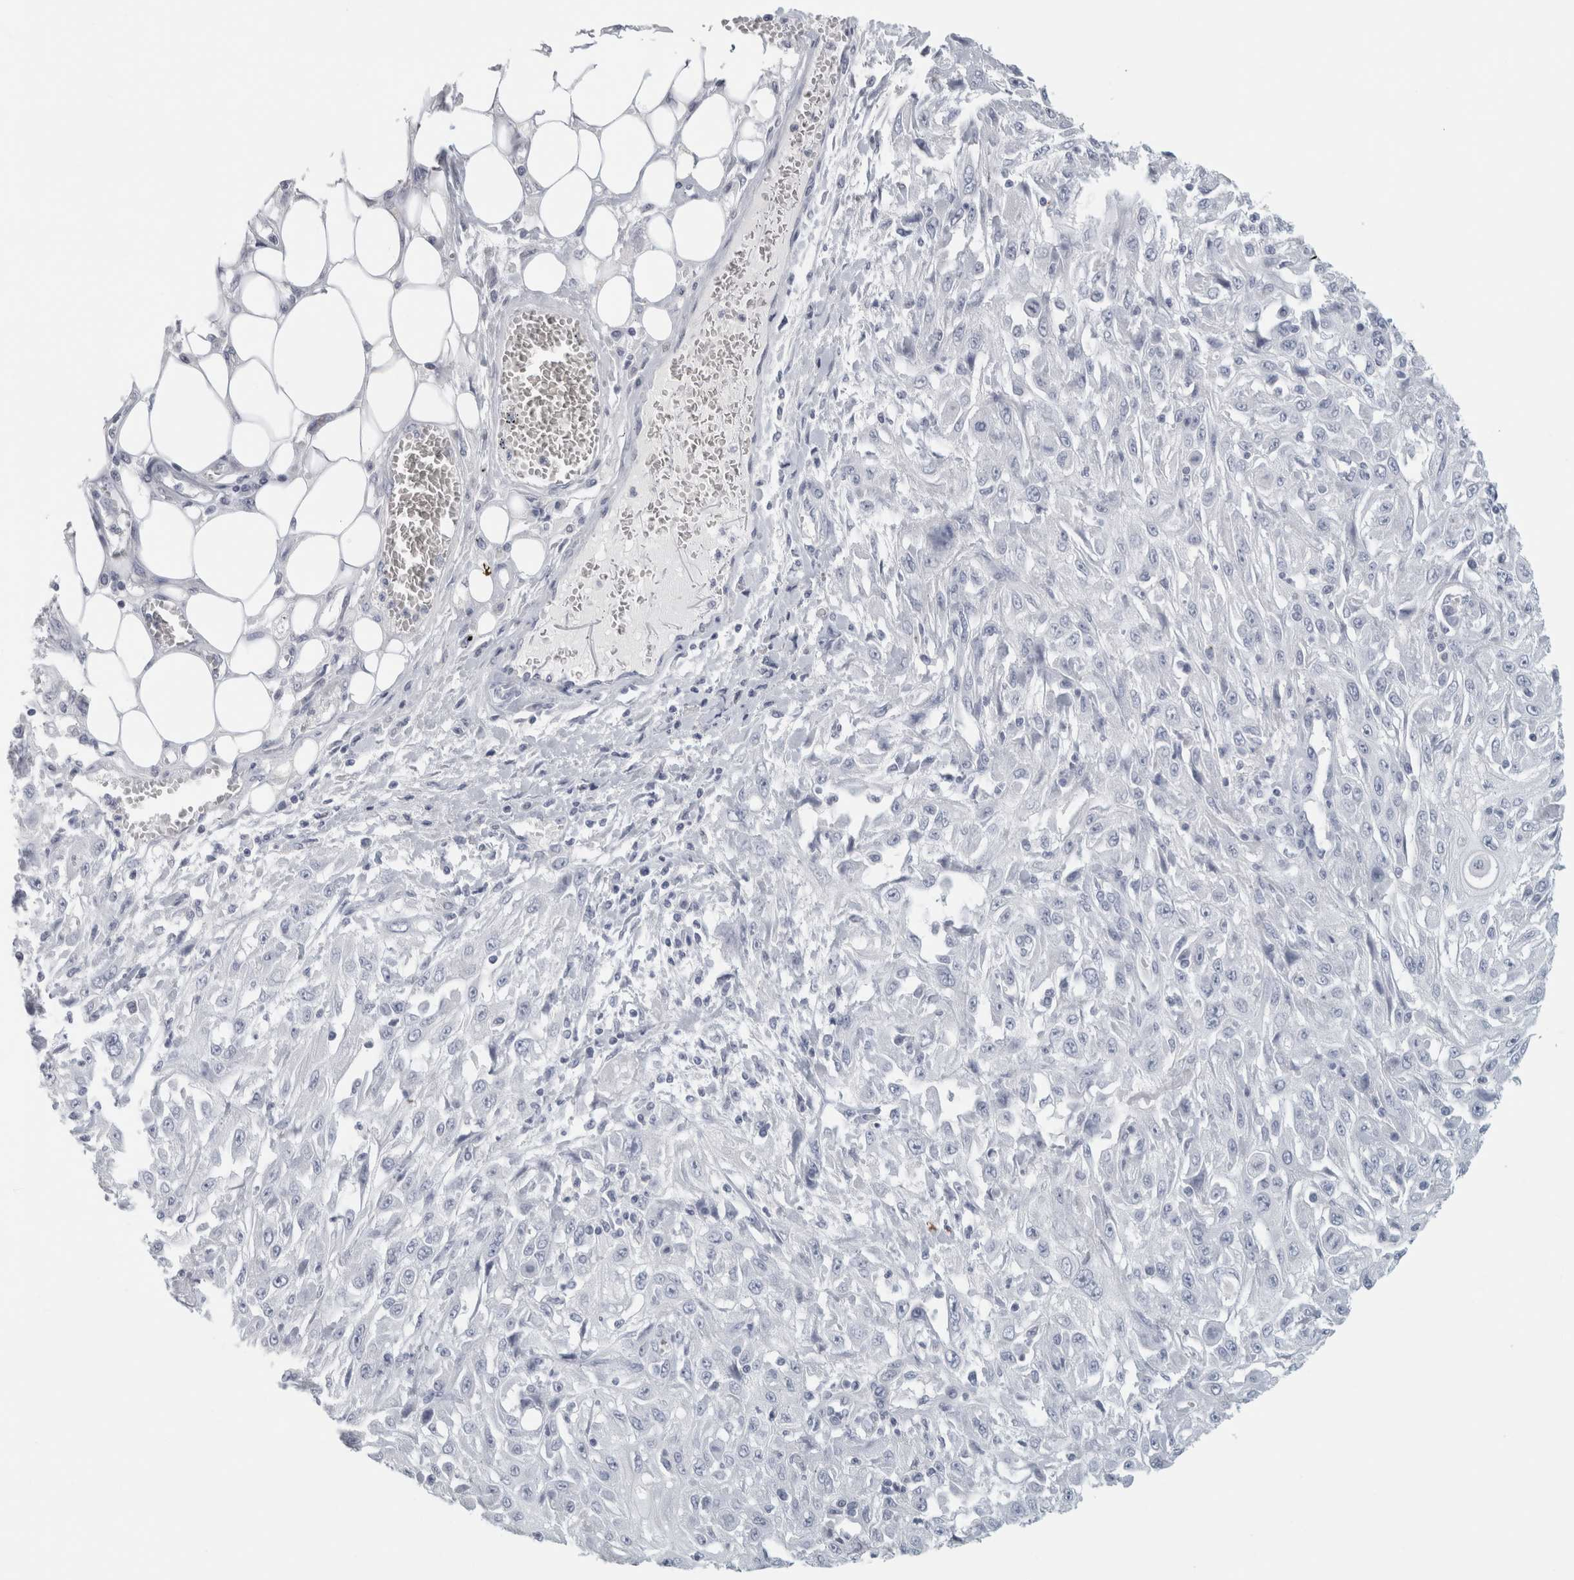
{"staining": {"intensity": "negative", "quantity": "none", "location": "none"}, "tissue": "skin cancer", "cell_type": "Tumor cells", "image_type": "cancer", "snomed": [{"axis": "morphology", "description": "Squamous cell carcinoma, NOS"}, {"axis": "morphology", "description": "Squamous cell carcinoma, metastatic, NOS"}, {"axis": "topography", "description": "Skin"}, {"axis": "topography", "description": "Lymph node"}], "caption": "A high-resolution image shows immunohistochemistry (IHC) staining of metastatic squamous cell carcinoma (skin), which demonstrates no significant positivity in tumor cells.", "gene": "SLC28A3", "patient": {"sex": "male", "age": 75}}